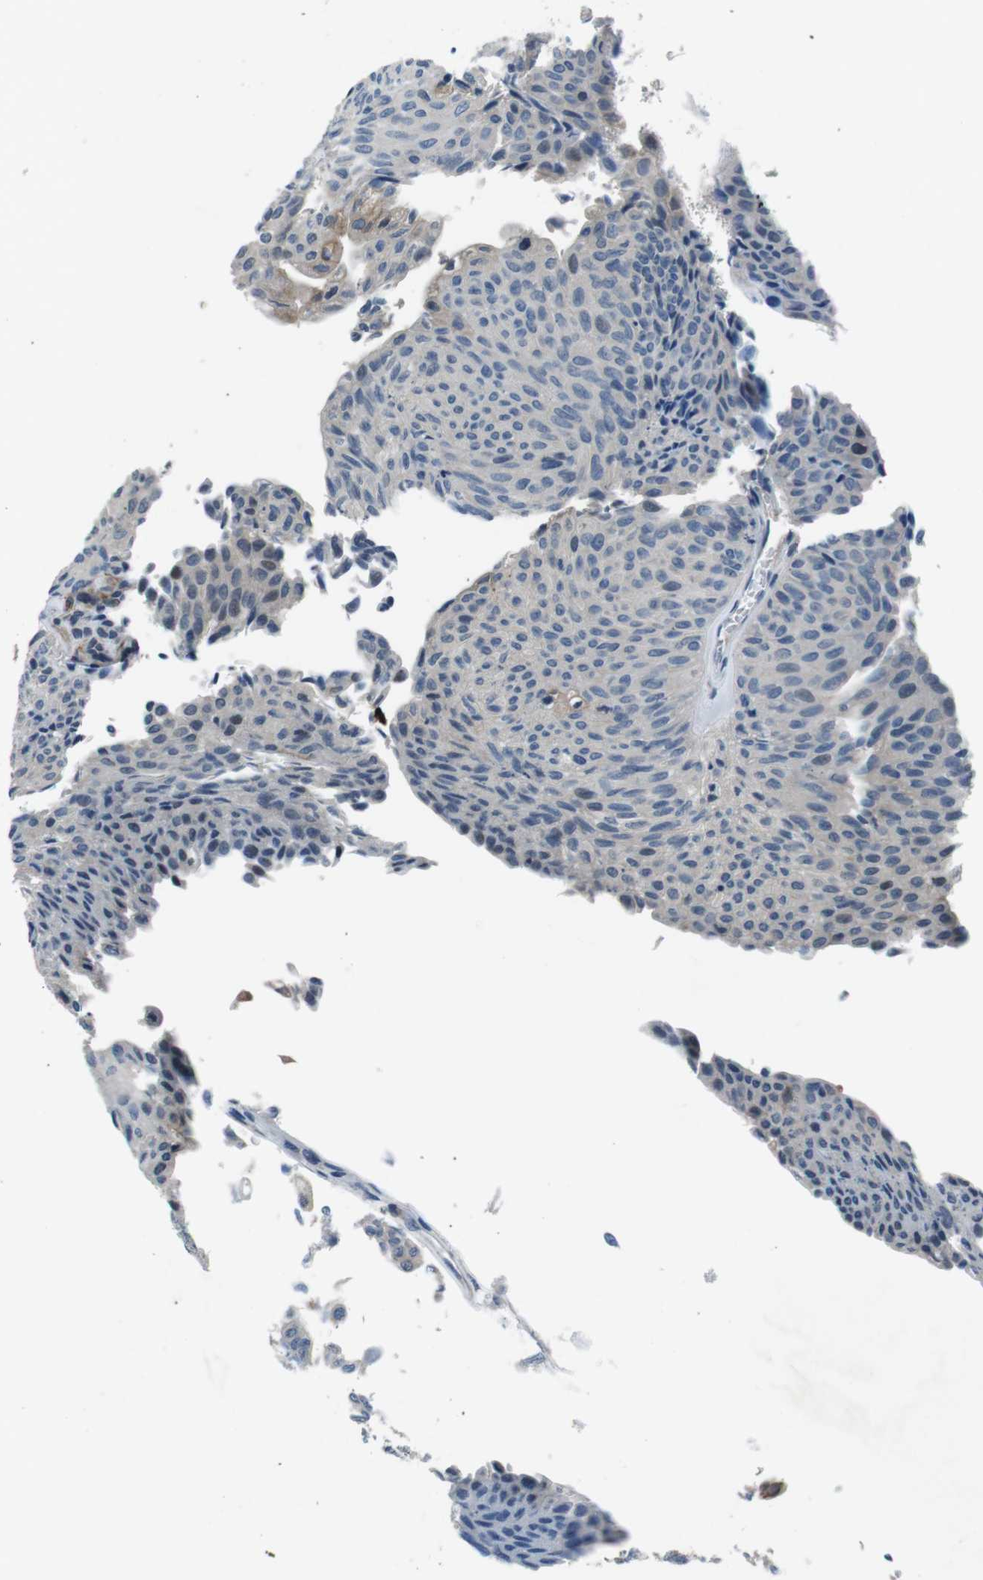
{"staining": {"intensity": "negative", "quantity": "none", "location": "none"}, "tissue": "urothelial cancer", "cell_type": "Tumor cells", "image_type": "cancer", "snomed": [{"axis": "morphology", "description": "Urothelial carcinoma, Low grade"}, {"axis": "topography", "description": "Urinary bladder"}], "caption": "Human urothelial cancer stained for a protein using immunohistochemistry displays no positivity in tumor cells.", "gene": "LRRC49", "patient": {"sex": "male", "age": 78}}